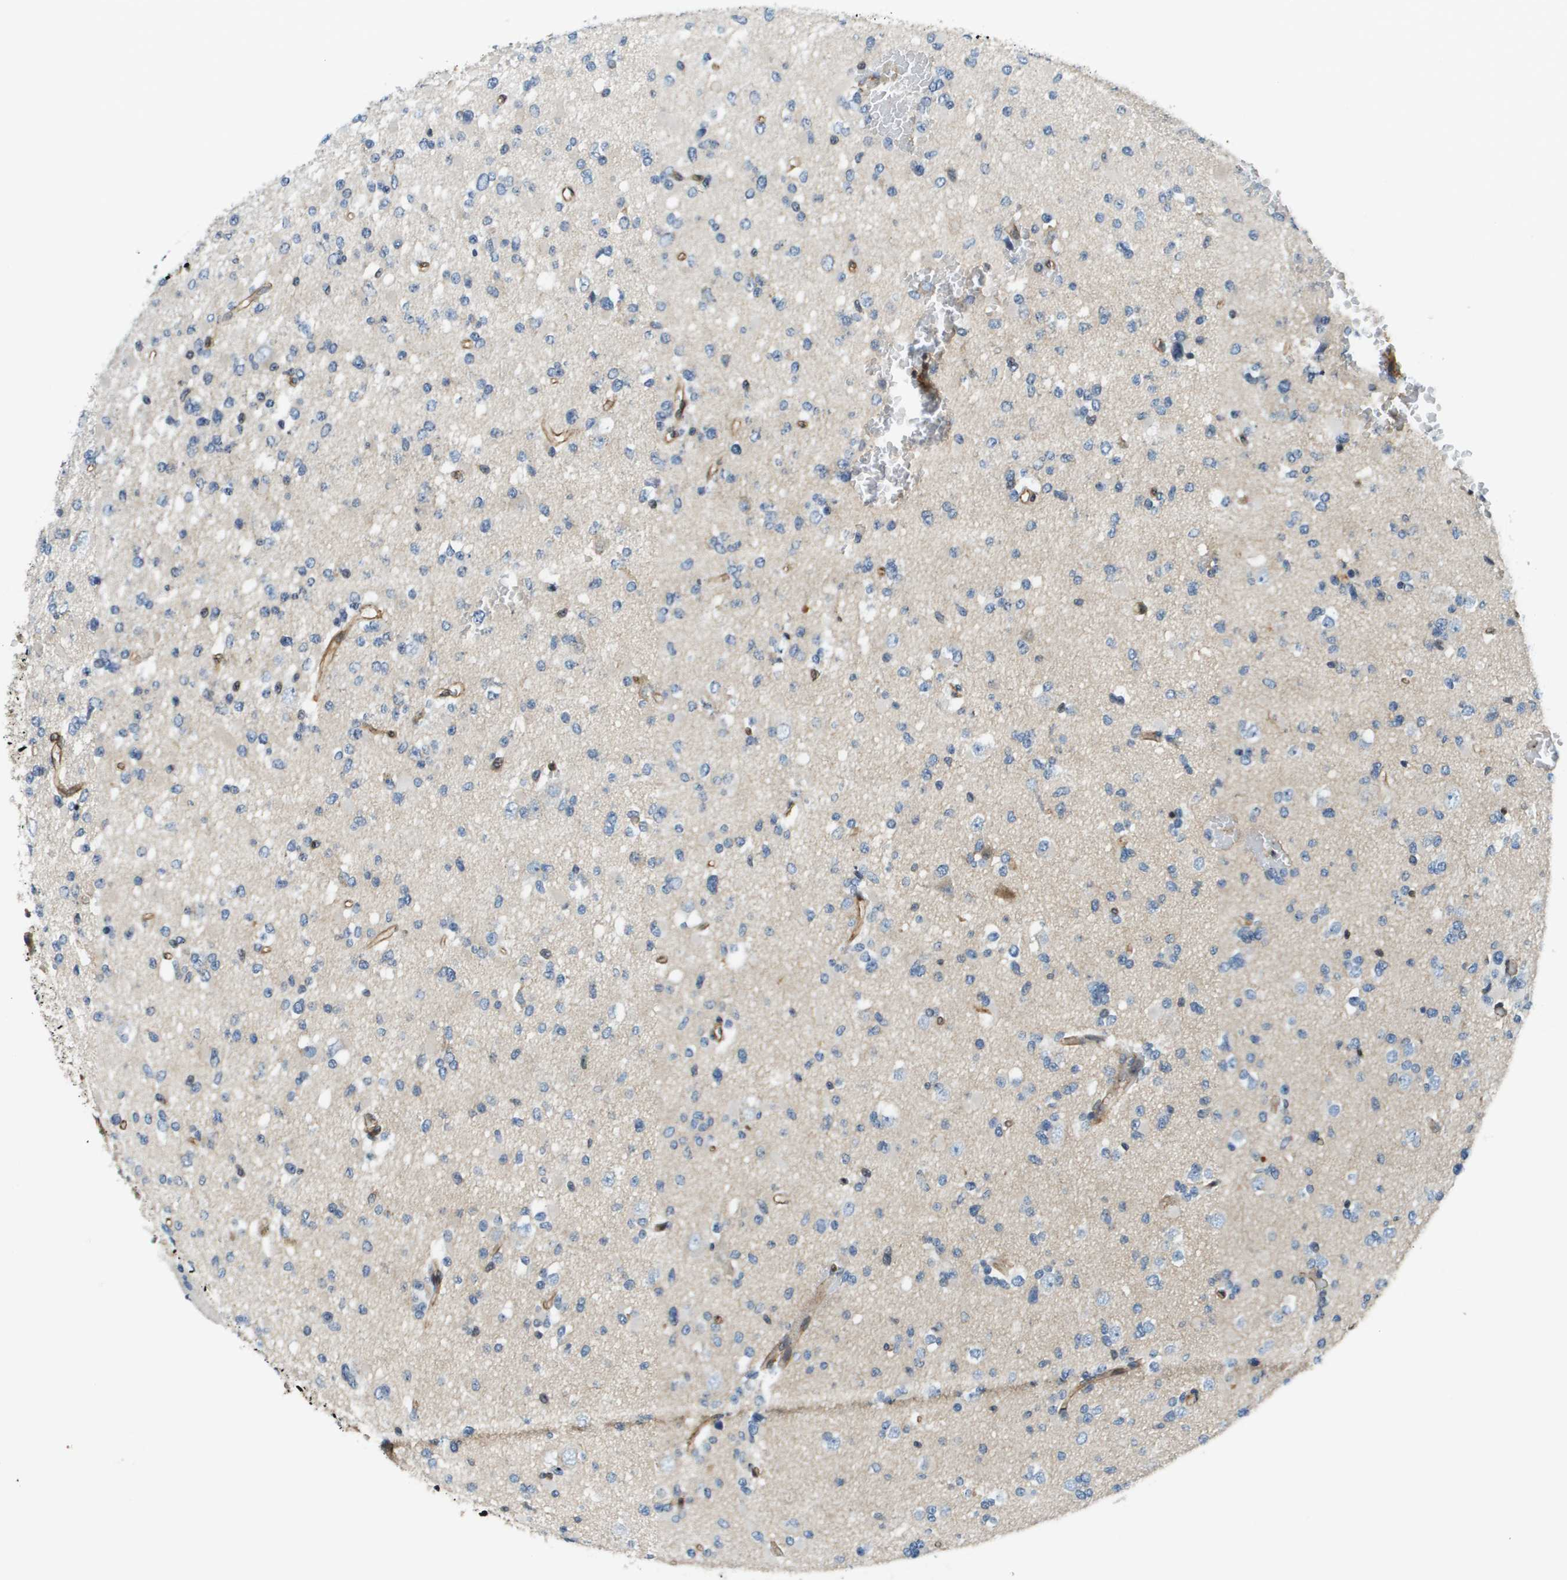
{"staining": {"intensity": "negative", "quantity": "none", "location": "none"}, "tissue": "glioma", "cell_type": "Tumor cells", "image_type": "cancer", "snomed": [{"axis": "morphology", "description": "Glioma, malignant, Low grade"}, {"axis": "topography", "description": "Brain"}], "caption": "IHC of glioma shows no expression in tumor cells.", "gene": "ESYT1", "patient": {"sex": "female", "age": 22}}